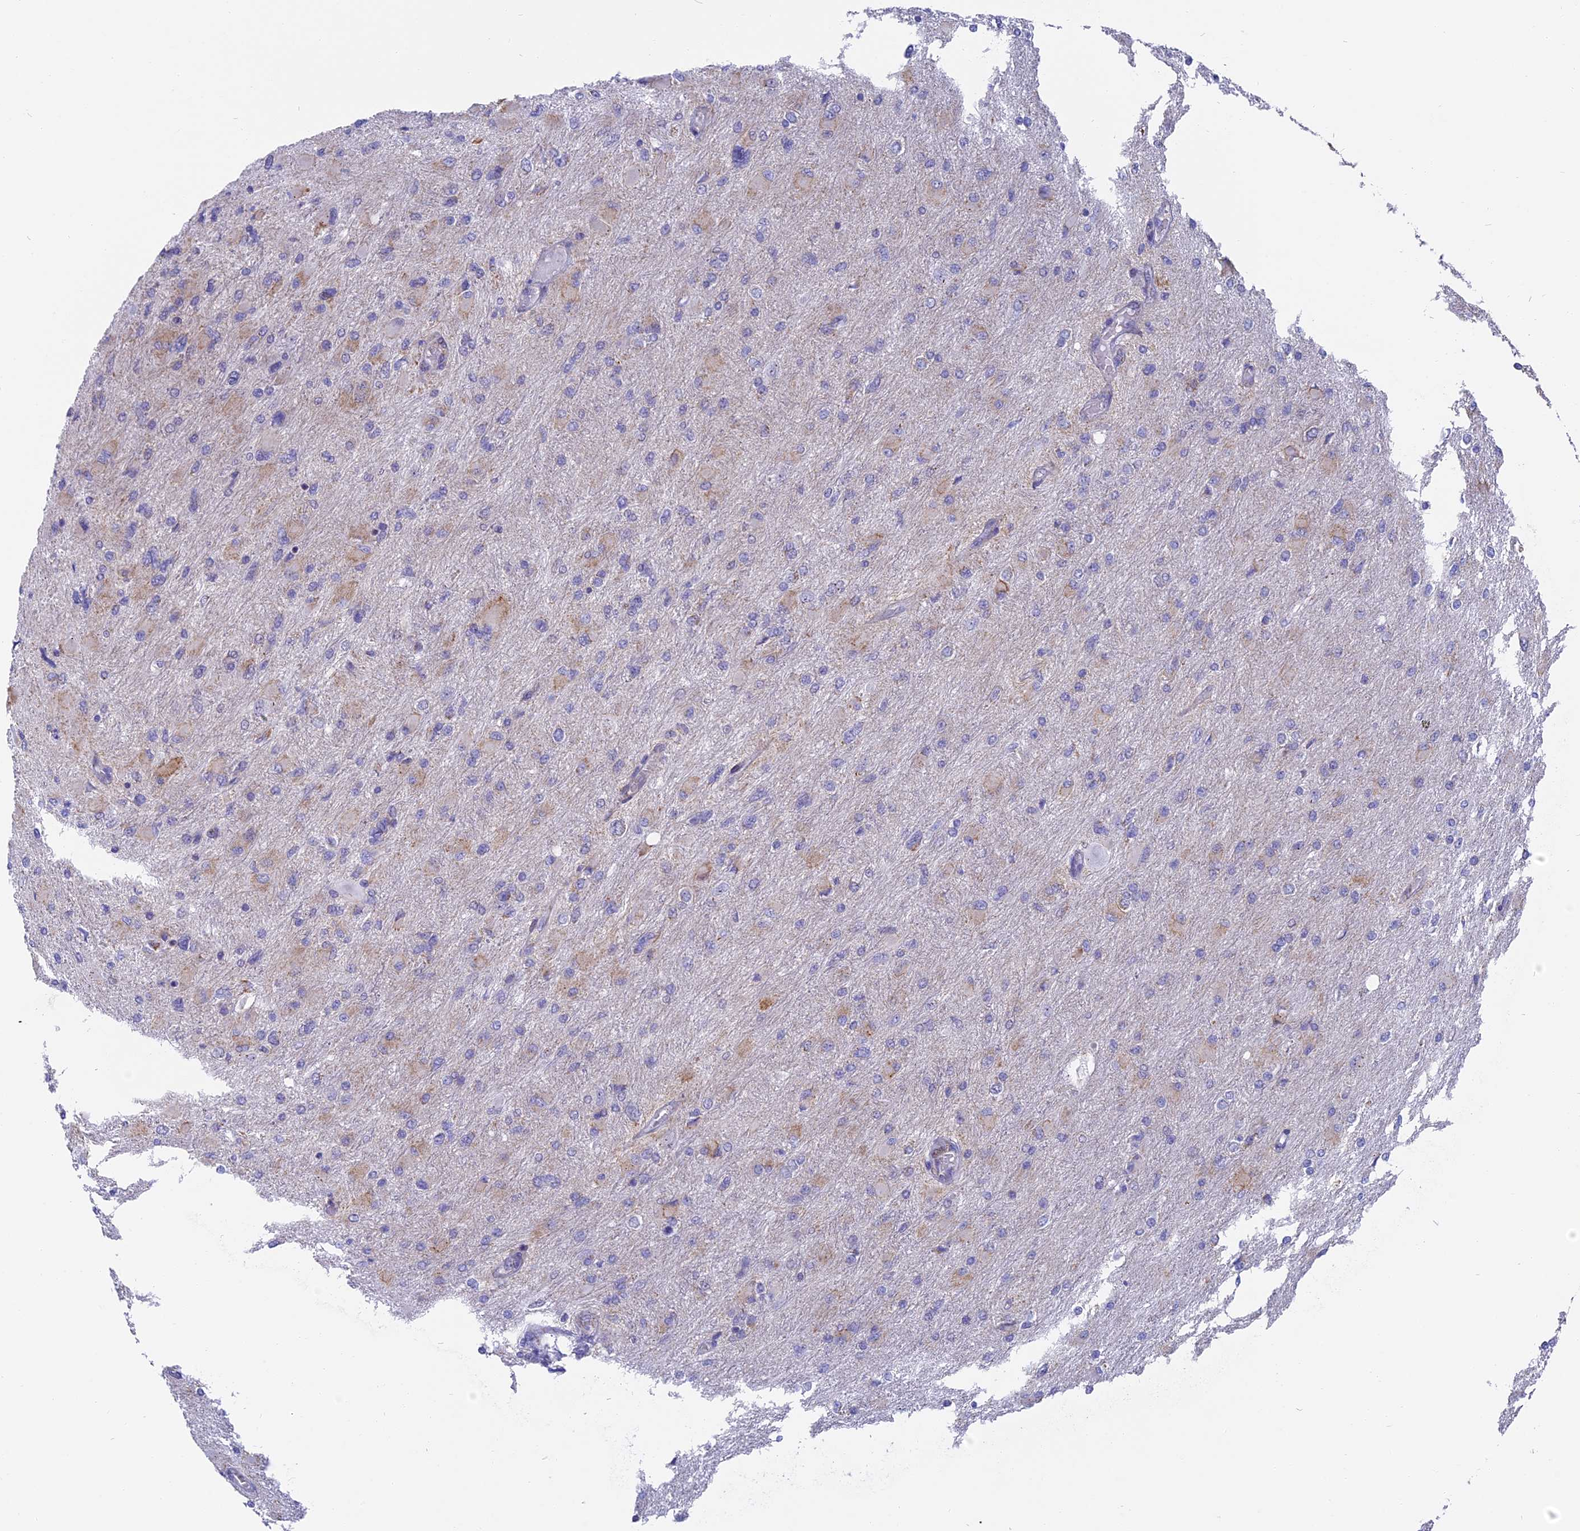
{"staining": {"intensity": "weak", "quantity": "<25%", "location": "cytoplasmic/membranous"}, "tissue": "glioma", "cell_type": "Tumor cells", "image_type": "cancer", "snomed": [{"axis": "morphology", "description": "Glioma, malignant, High grade"}, {"axis": "topography", "description": "Cerebral cortex"}], "caption": "Human glioma stained for a protein using immunohistochemistry shows no staining in tumor cells.", "gene": "DTWD1", "patient": {"sex": "female", "age": 36}}